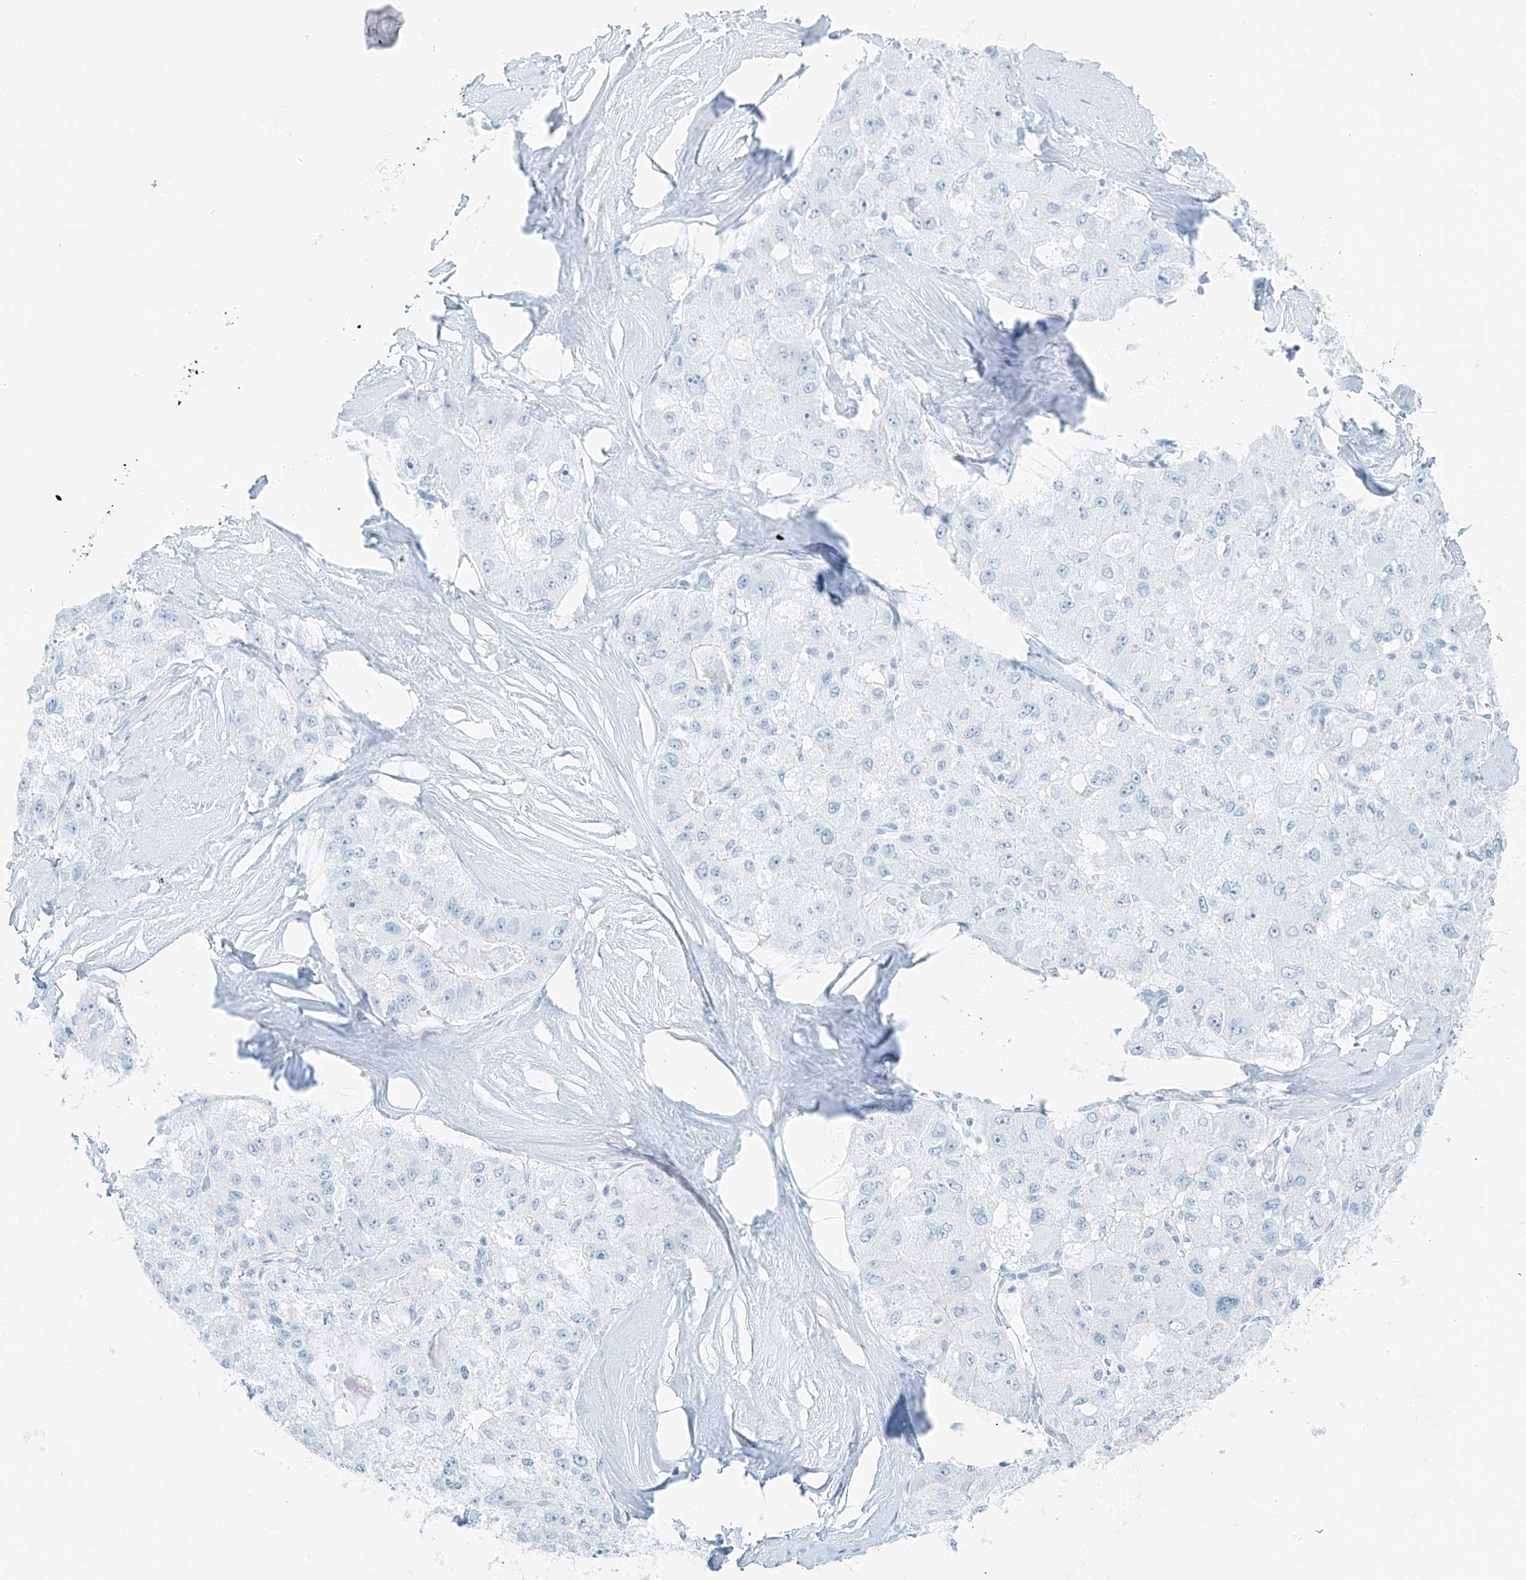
{"staining": {"intensity": "negative", "quantity": "none", "location": "none"}, "tissue": "liver cancer", "cell_type": "Tumor cells", "image_type": "cancer", "snomed": [{"axis": "morphology", "description": "Carcinoma, Hepatocellular, NOS"}, {"axis": "topography", "description": "Liver"}], "caption": "Liver hepatocellular carcinoma was stained to show a protein in brown. There is no significant expression in tumor cells.", "gene": "SMCP", "patient": {"sex": "male", "age": 80}}